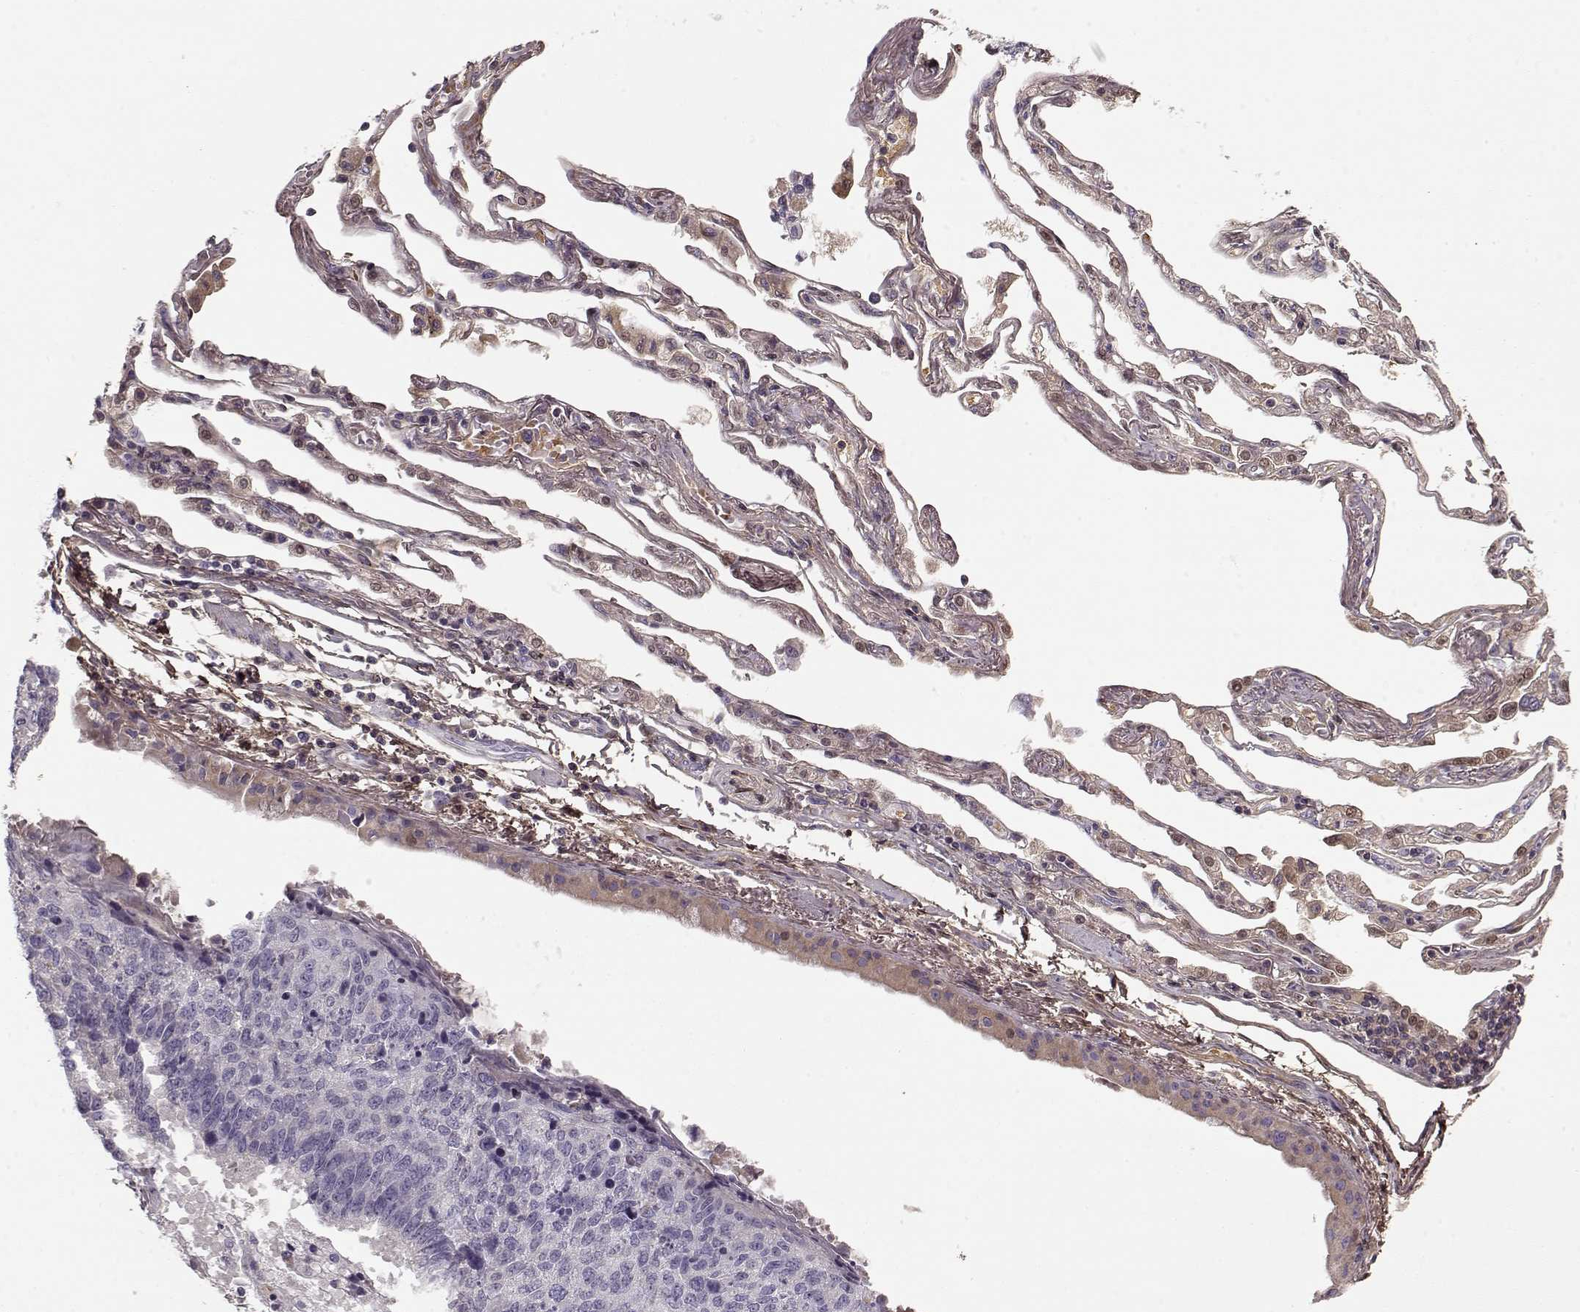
{"staining": {"intensity": "negative", "quantity": "none", "location": "none"}, "tissue": "lung cancer", "cell_type": "Tumor cells", "image_type": "cancer", "snomed": [{"axis": "morphology", "description": "Squamous cell carcinoma, NOS"}, {"axis": "topography", "description": "Lung"}], "caption": "A high-resolution photomicrograph shows immunohistochemistry staining of lung cancer, which demonstrates no significant positivity in tumor cells.", "gene": "LUM", "patient": {"sex": "male", "age": 73}}